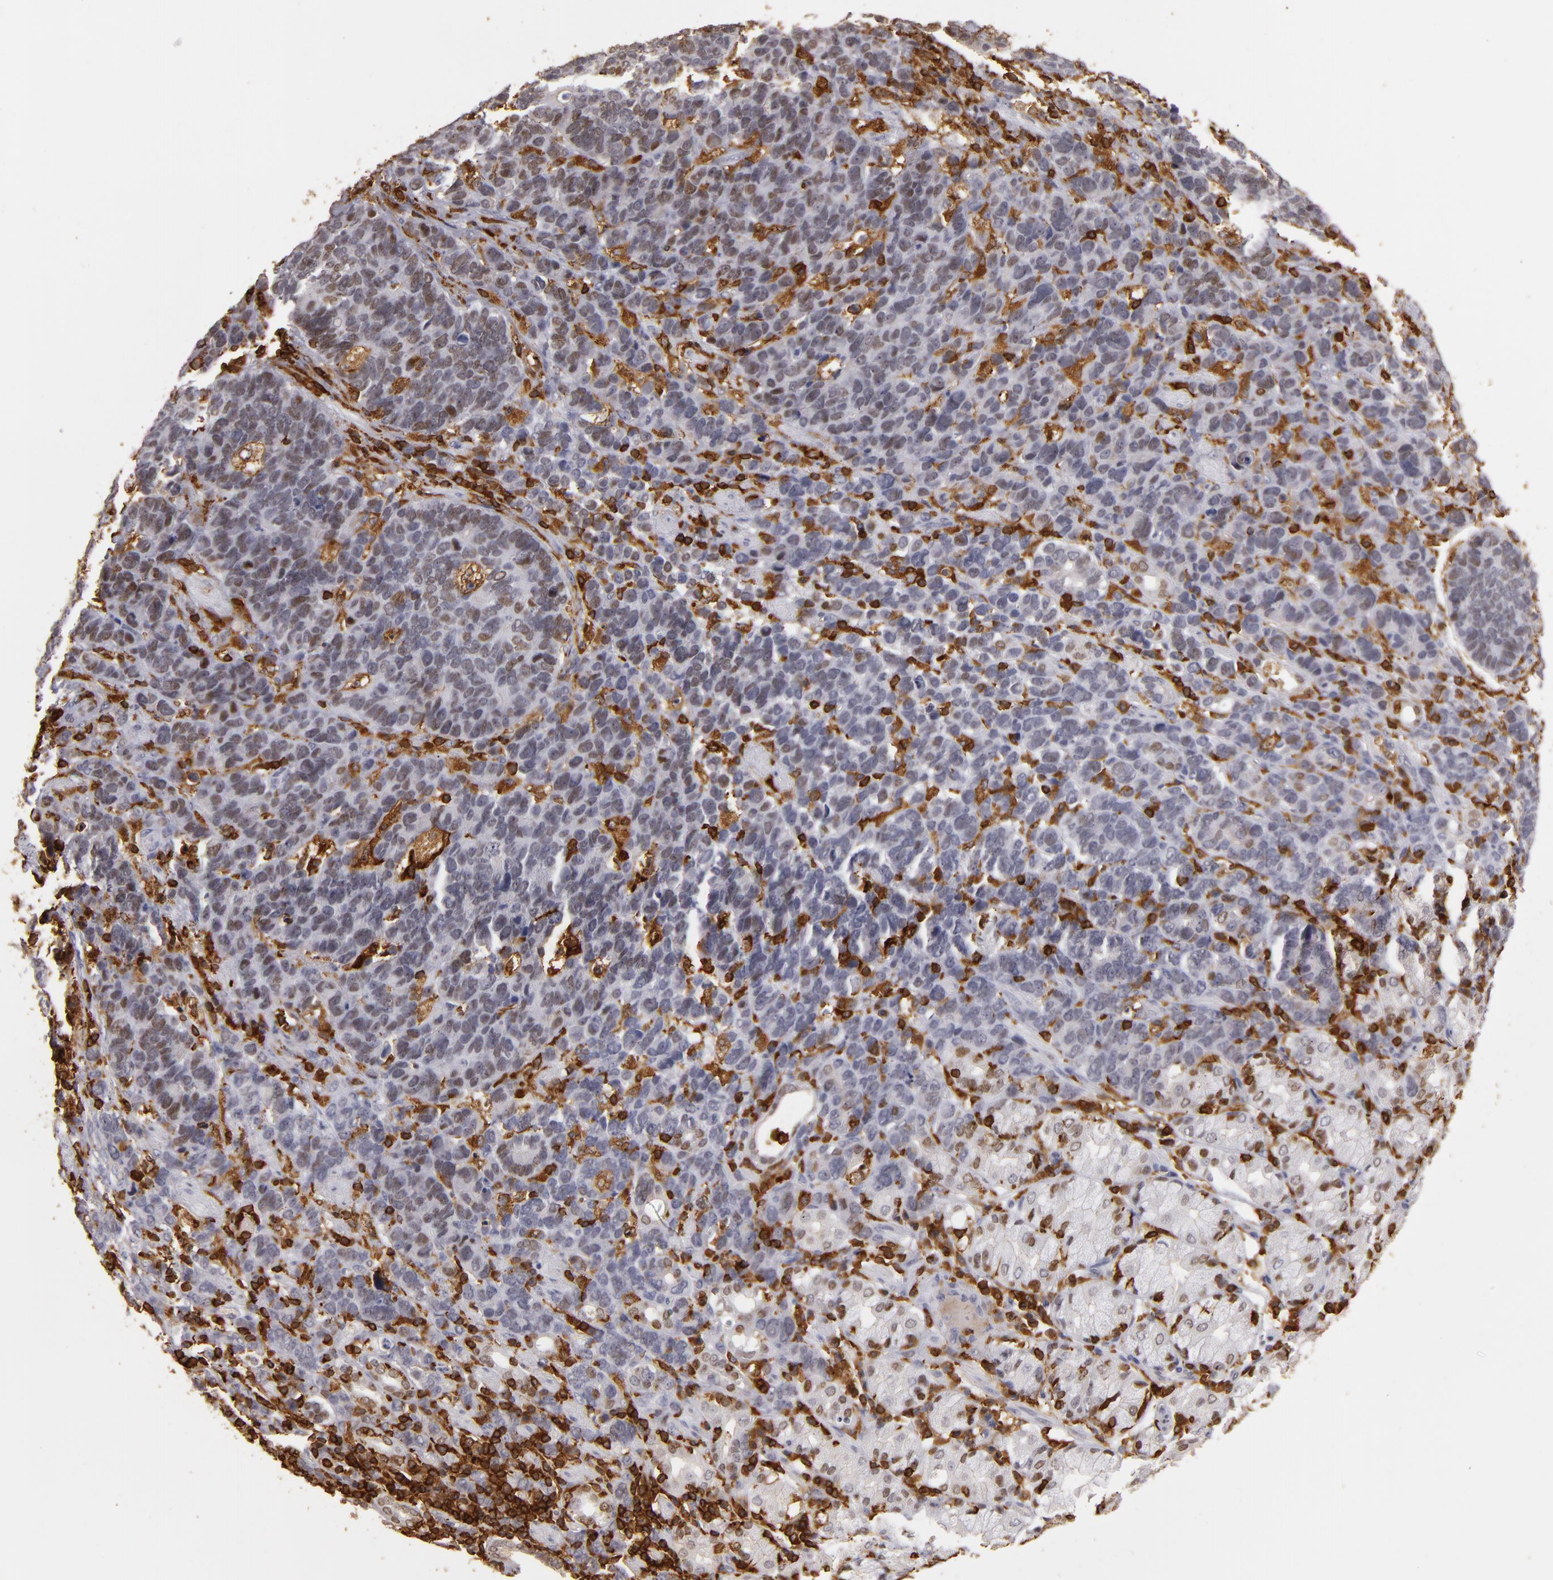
{"staining": {"intensity": "weak", "quantity": "25%-75%", "location": "nuclear"}, "tissue": "stomach cancer", "cell_type": "Tumor cells", "image_type": "cancer", "snomed": [{"axis": "morphology", "description": "Adenocarcinoma, NOS"}, {"axis": "topography", "description": "Stomach, upper"}], "caption": "Tumor cells exhibit weak nuclear expression in about 25%-75% of cells in adenocarcinoma (stomach).", "gene": "WAS", "patient": {"sex": "male", "age": 71}}